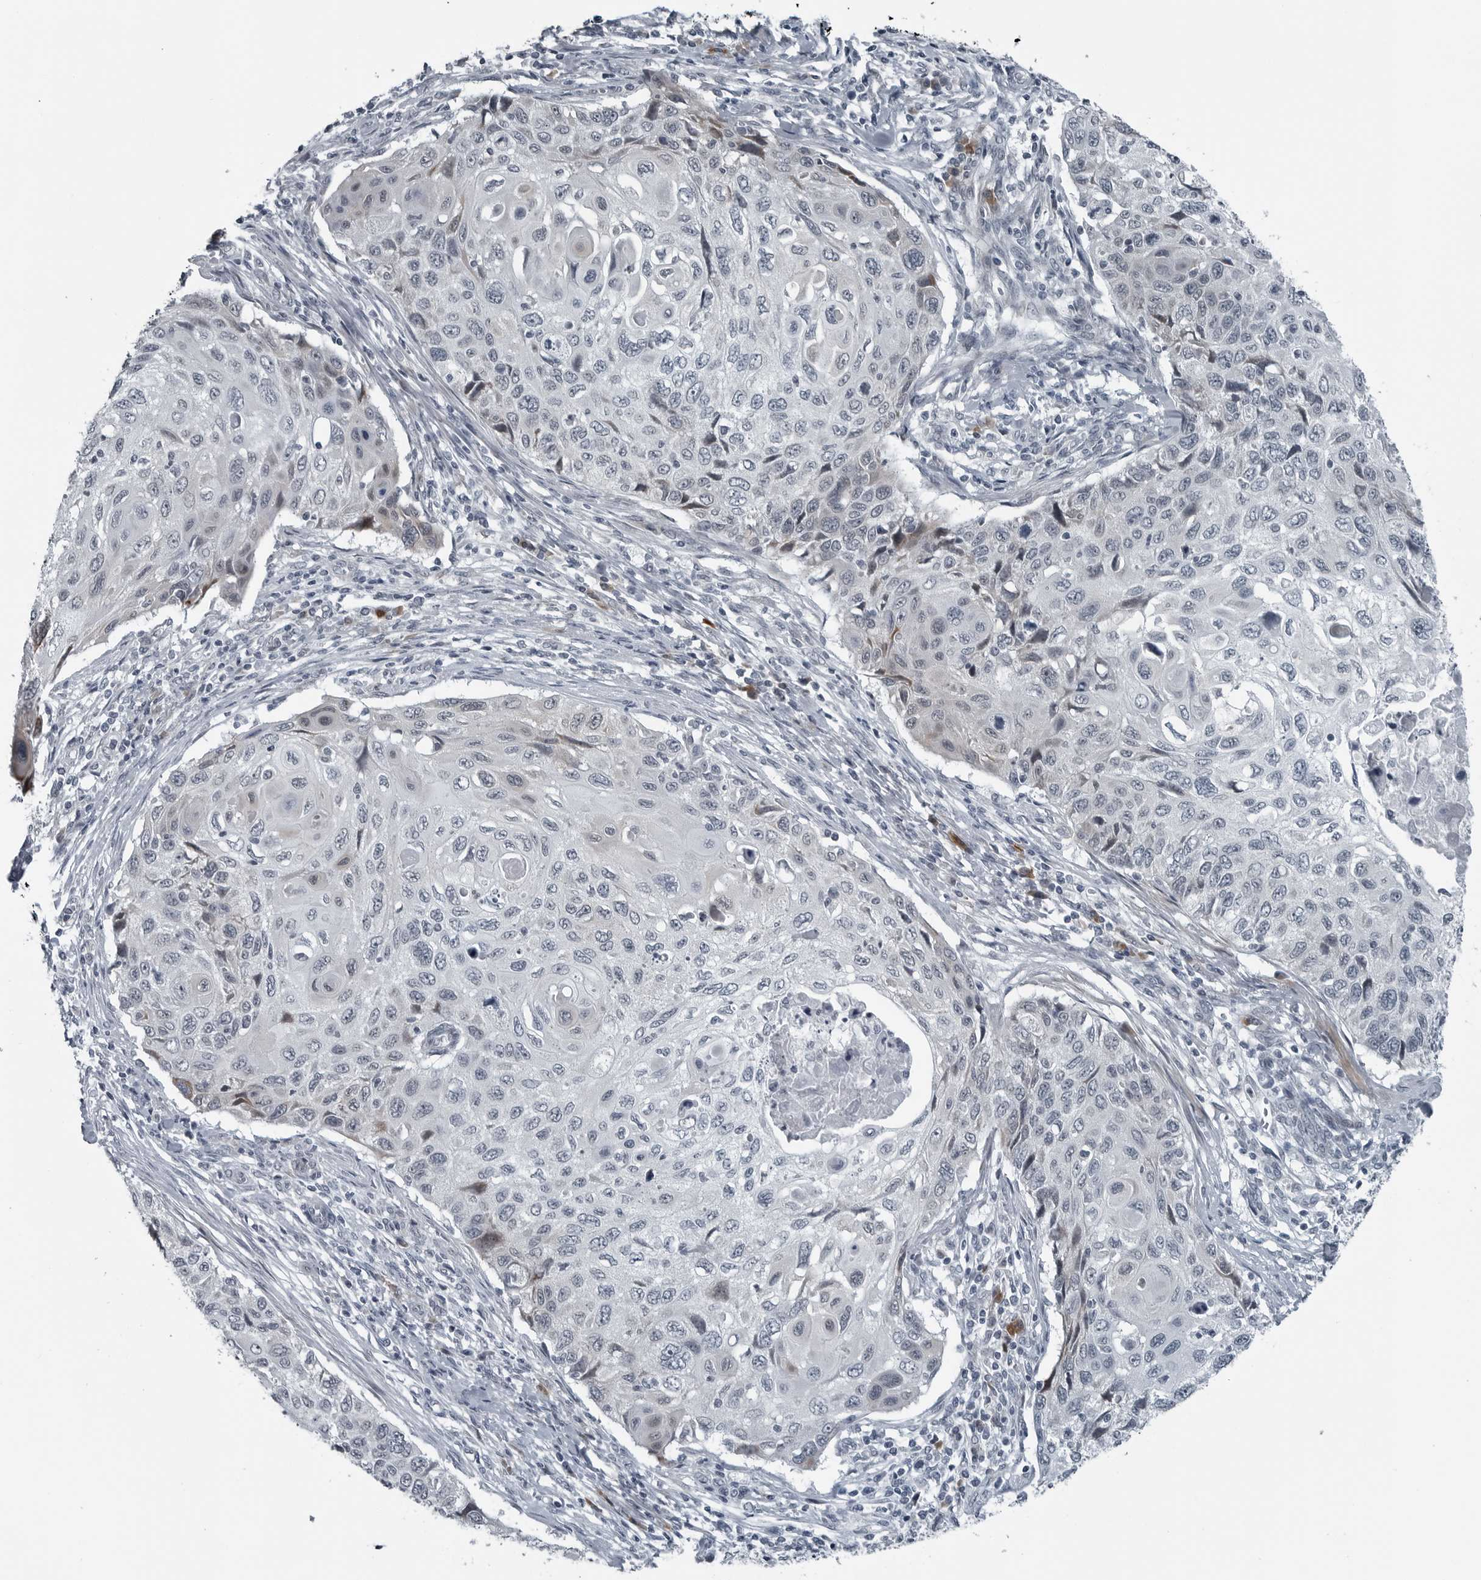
{"staining": {"intensity": "negative", "quantity": "none", "location": "none"}, "tissue": "cervical cancer", "cell_type": "Tumor cells", "image_type": "cancer", "snomed": [{"axis": "morphology", "description": "Squamous cell carcinoma, NOS"}, {"axis": "topography", "description": "Cervix"}], "caption": "DAB immunohistochemical staining of human cervical squamous cell carcinoma shows no significant staining in tumor cells.", "gene": "DNAAF11", "patient": {"sex": "female", "age": 70}}